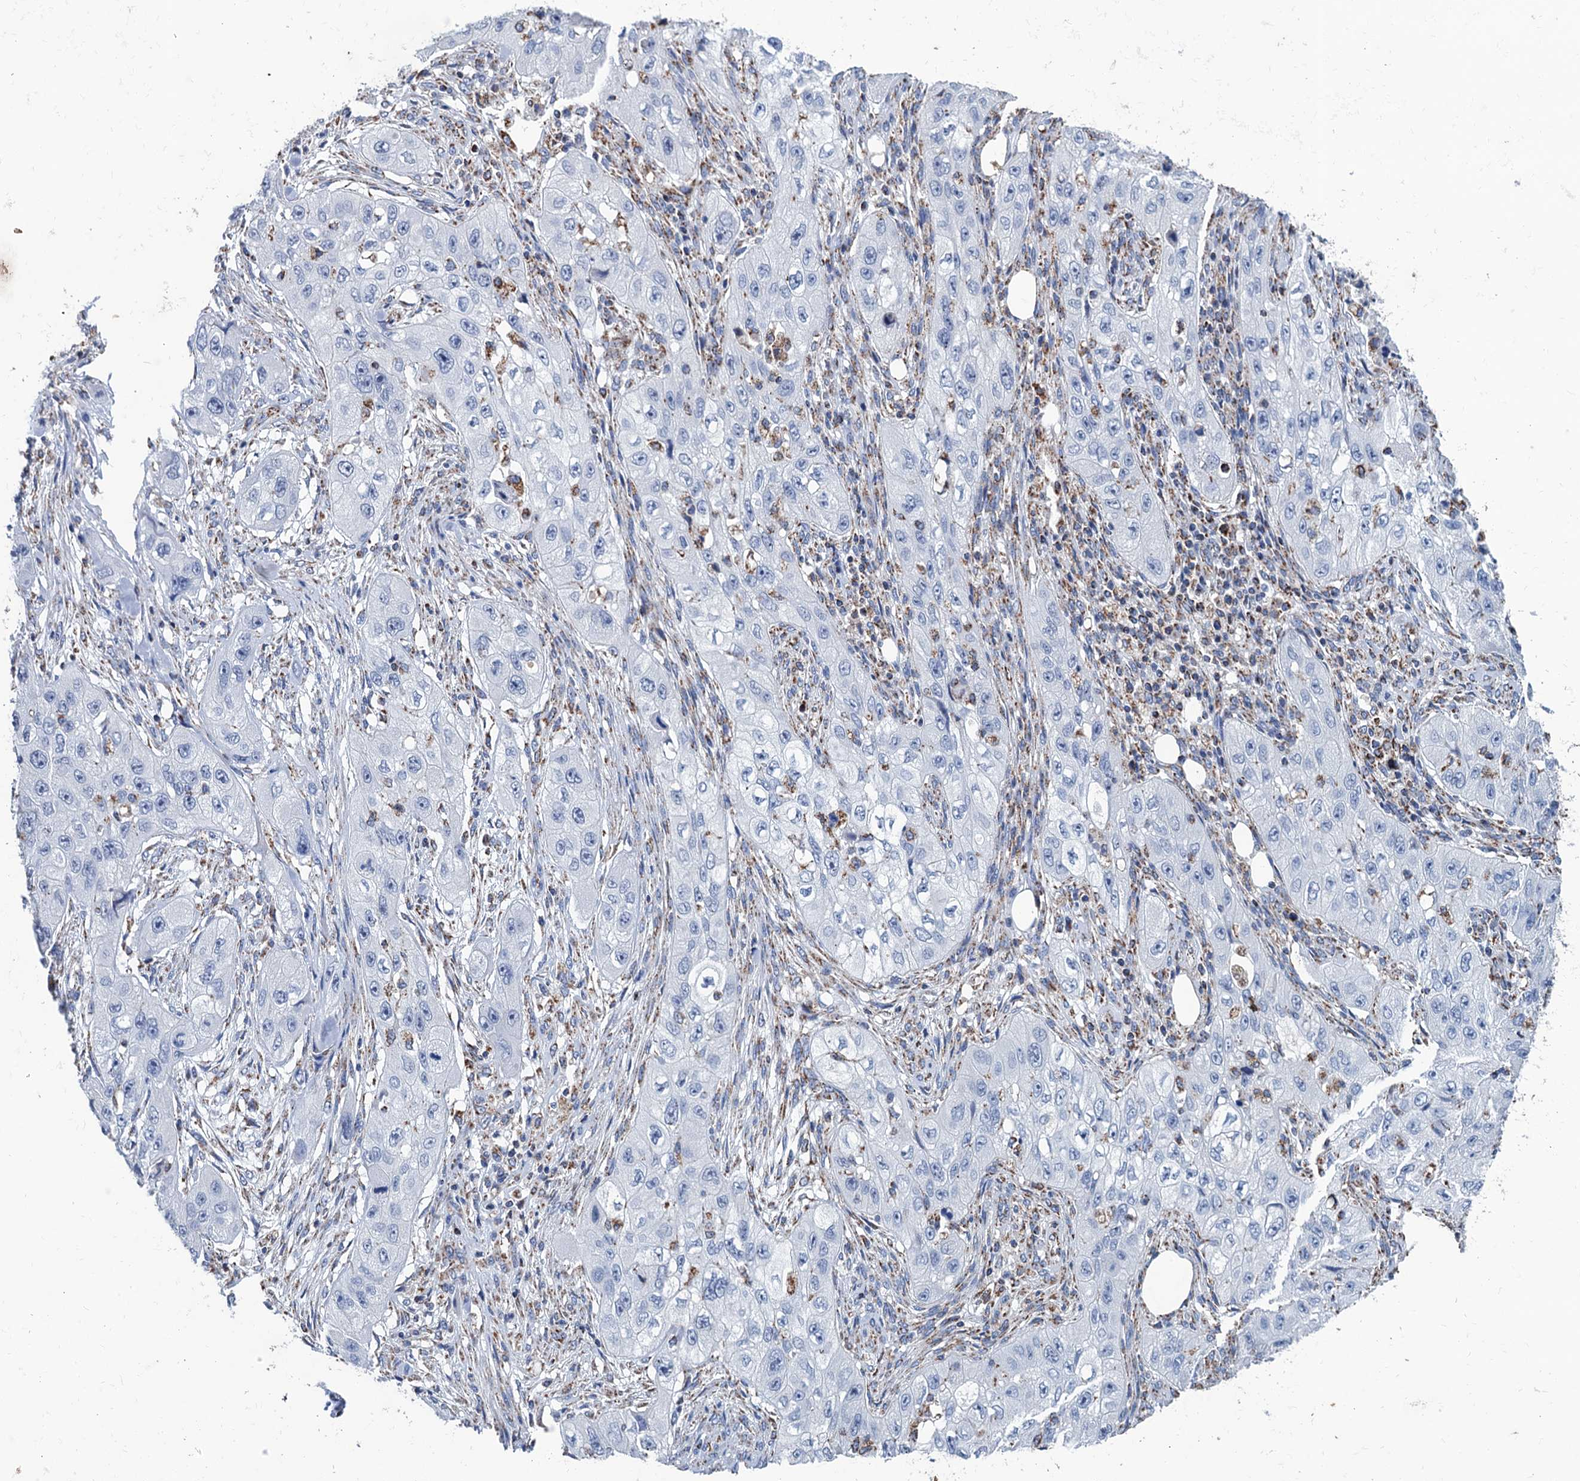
{"staining": {"intensity": "negative", "quantity": "none", "location": "none"}, "tissue": "skin cancer", "cell_type": "Tumor cells", "image_type": "cancer", "snomed": [{"axis": "morphology", "description": "Squamous cell carcinoma, NOS"}, {"axis": "topography", "description": "Skin"}, {"axis": "topography", "description": "Subcutis"}], "caption": "The IHC micrograph has no significant positivity in tumor cells of skin cancer tissue. (Stains: DAB IHC with hematoxylin counter stain, Microscopy: brightfield microscopy at high magnification).", "gene": "IVD", "patient": {"sex": "male", "age": 73}}